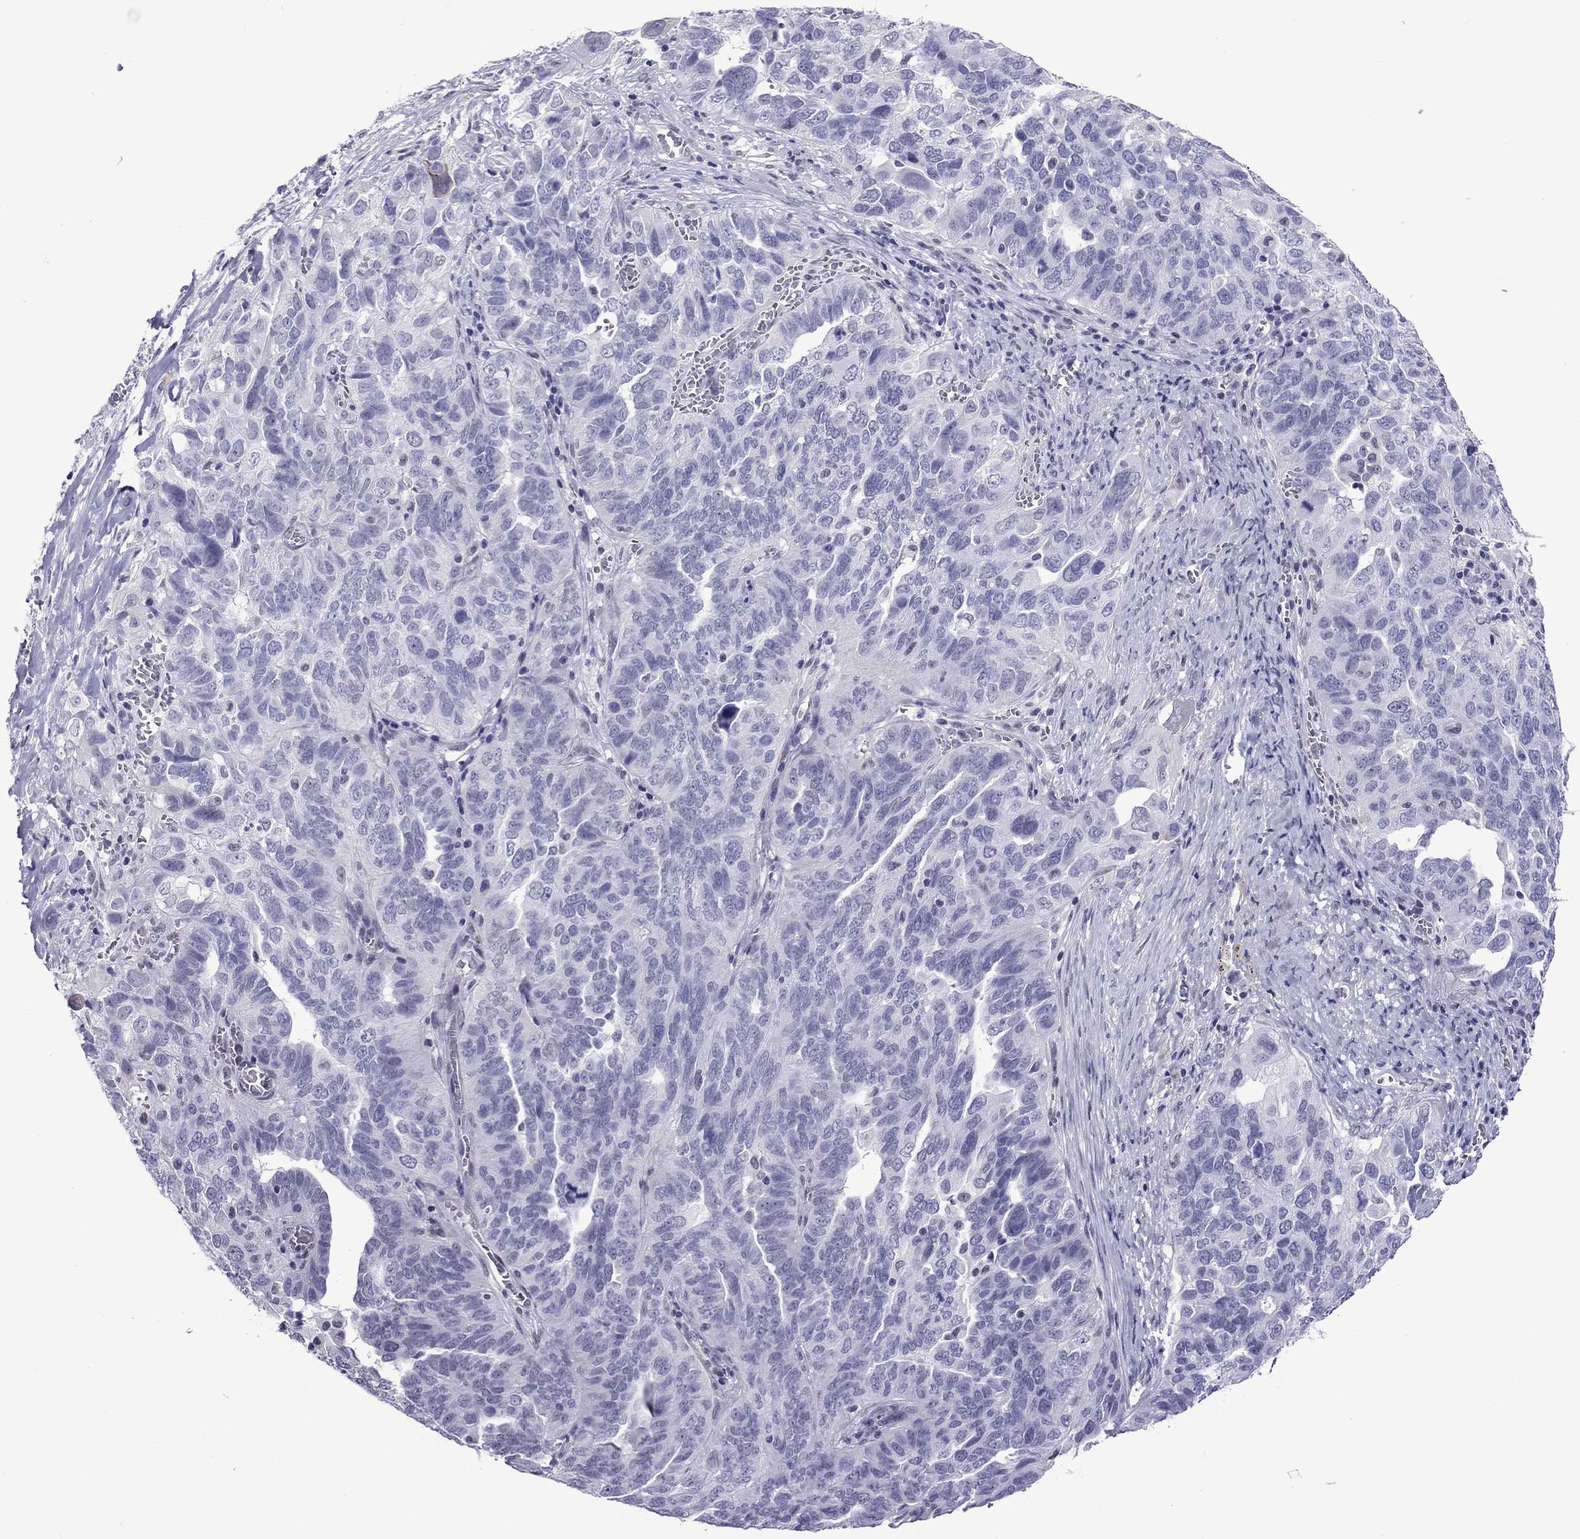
{"staining": {"intensity": "negative", "quantity": "none", "location": "none"}, "tissue": "ovarian cancer", "cell_type": "Tumor cells", "image_type": "cancer", "snomed": [{"axis": "morphology", "description": "Carcinoma, endometroid"}, {"axis": "topography", "description": "Soft tissue"}, {"axis": "topography", "description": "Ovary"}], "caption": "DAB immunohistochemical staining of human endometroid carcinoma (ovarian) reveals no significant staining in tumor cells. The staining is performed using DAB (3,3'-diaminobenzidine) brown chromogen with nuclei counter-stained in using hematoxylin.", "gene": "ZNF646", "patient": {"sex": "female", "age": 52}}